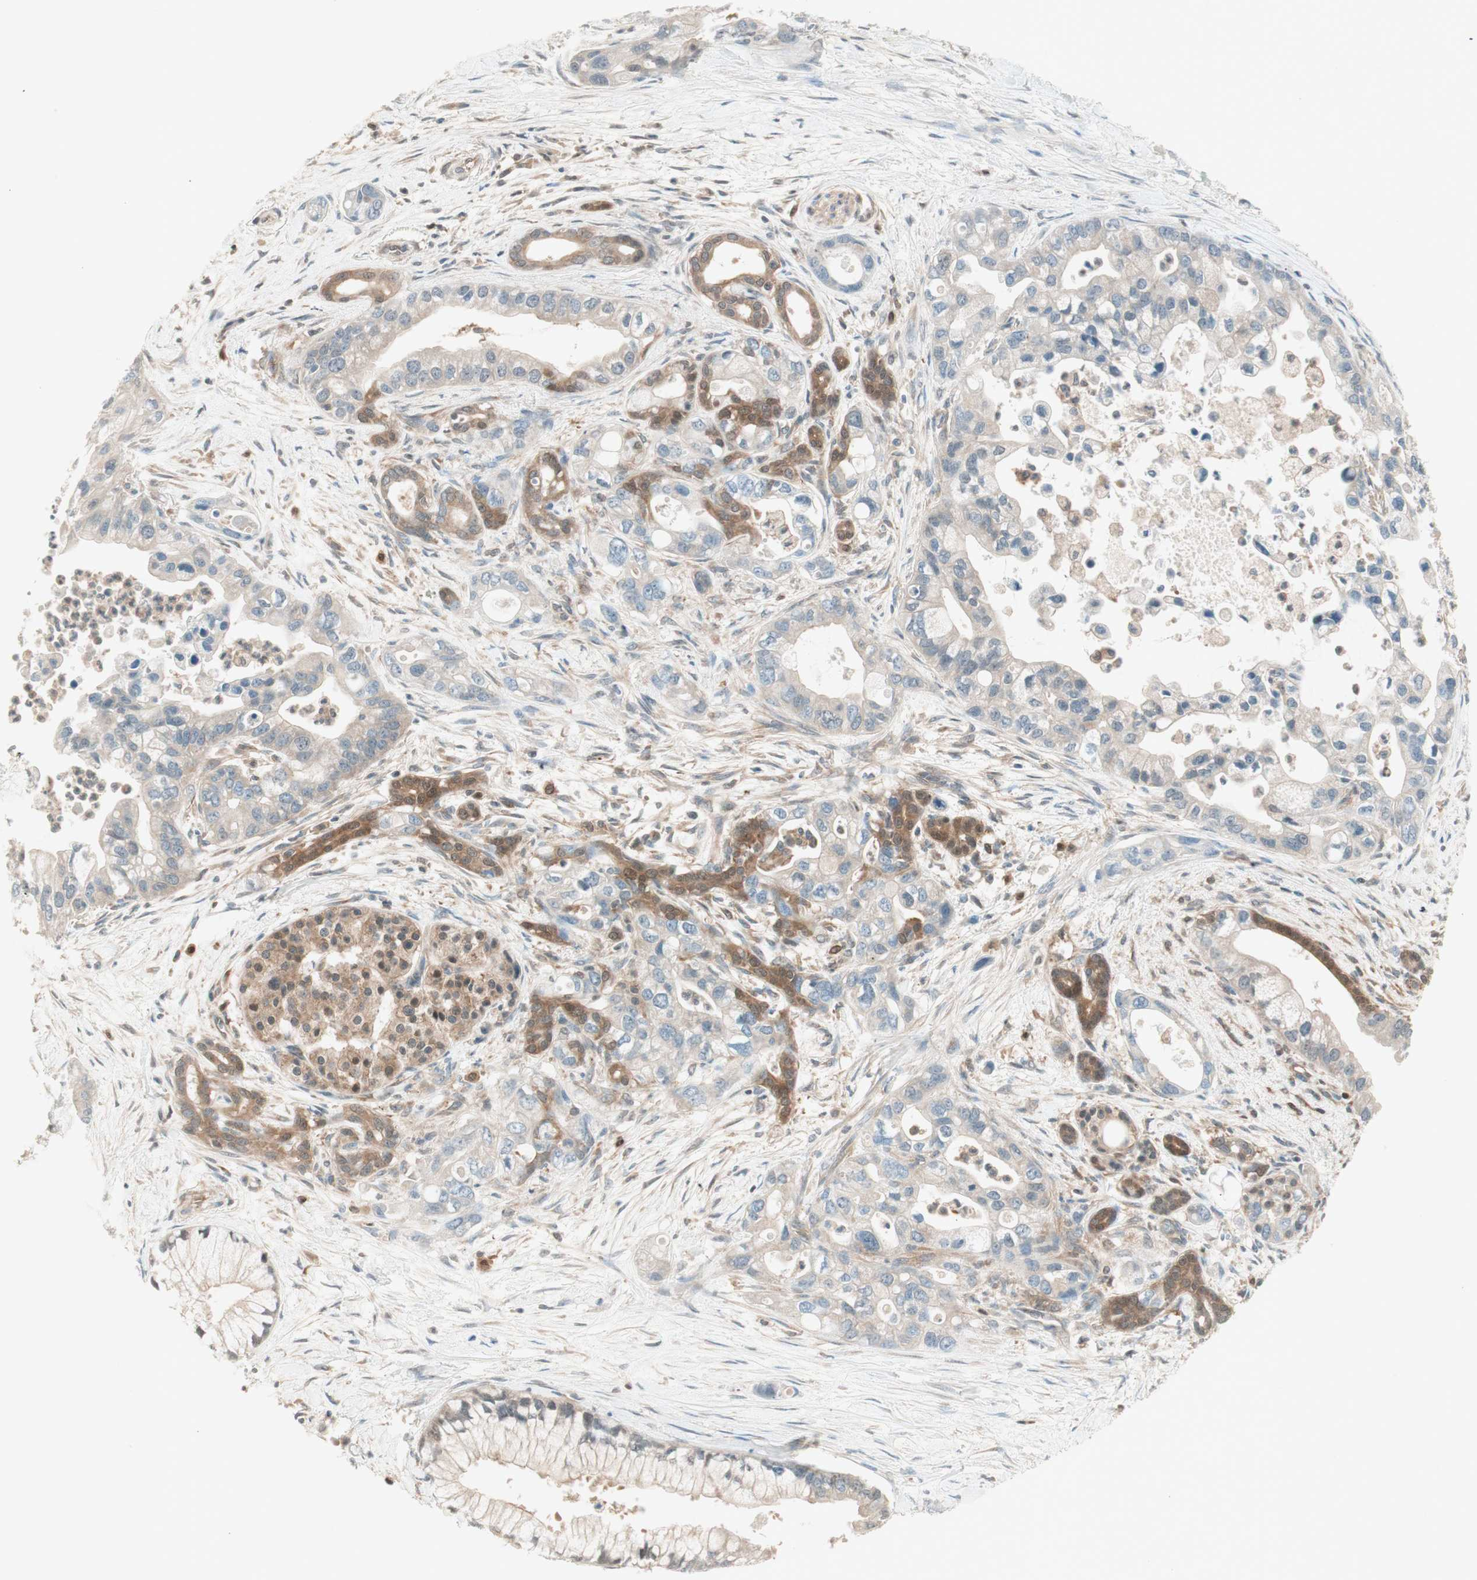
{"staining": {"intensity": "weak", "quantity": ">75%", "location": "cytoplasmic/membranous"}, "tissue": "pancreatic cancer", "cell_type": "Tumor cells", "image_type": "cancer", "snomed": [{"axis": "morphology", "description": "Adenocarcinoma, NOS"}, {"axis": "topography", "description": "Pancreas"}], "caption": "Pancreatic cancer stained with DAB IHC shows low levels of weak cytoplasmic/membranous staining in about >75% of tumor cells. Immunohistochemistry (ihc) stains the protein of interest in brown and the nuclei are stained blue.", "gene": "GALT", "patient": {"sex": "male", "age": 70}}